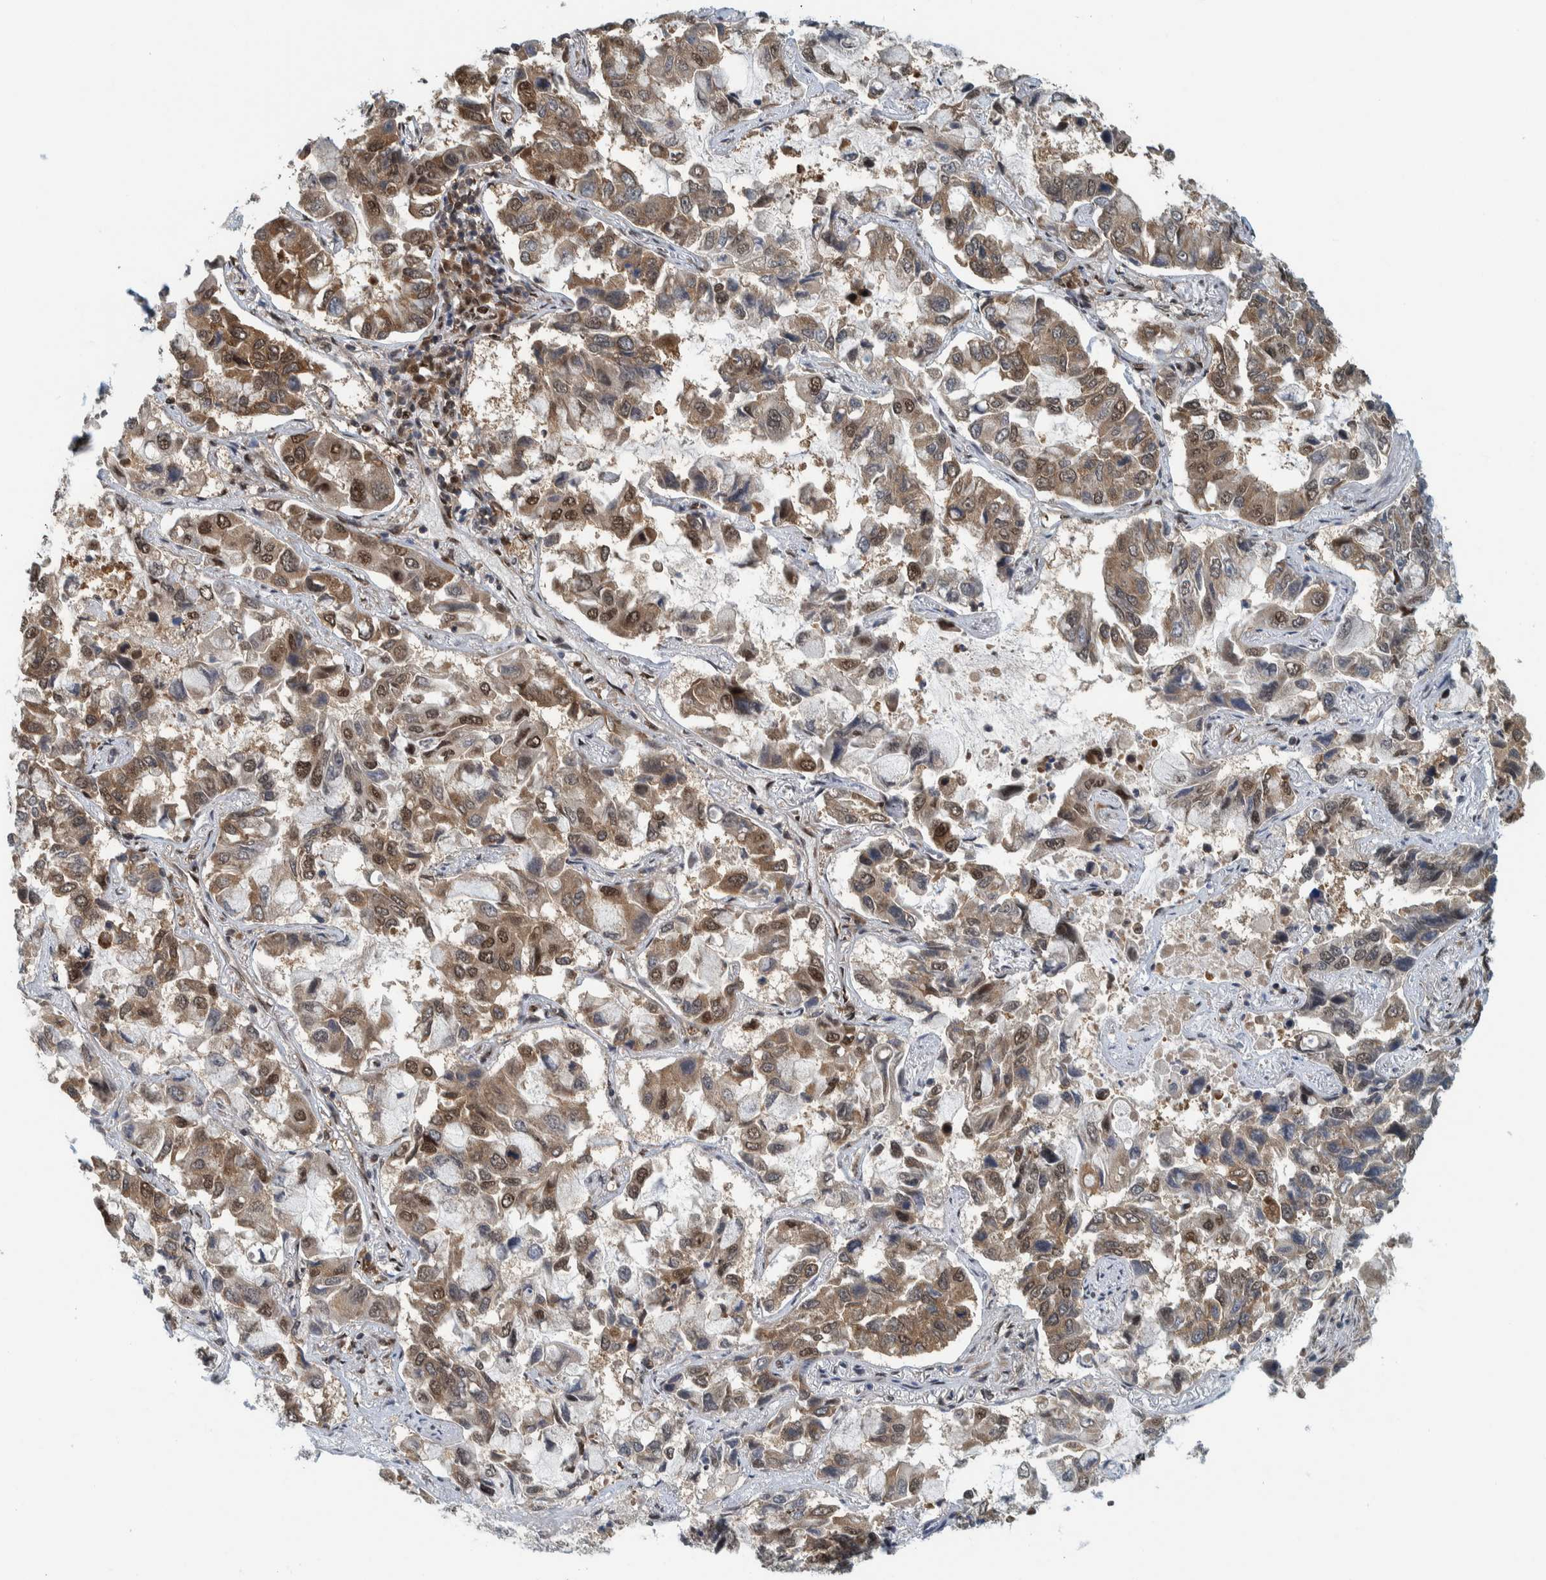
{"staining": {"intensity": "moderate", "quantity": ">75%", "location": "cytoplasmic/membranous,nuclear"}, "tissue": "lung cancer", "cell_type": "Tumor cells", "image_type": "cancer", "snomed": [{"axis": "morphology", "description": "Adenocarcinoma, NOS"}, {"axis": "topography", "description": "Lung"}], "caption": "Tumor cells show medium levels of moderate cytoplasmic/membranous and nuclear positivity in about >75% of cells in human lung cancer (adenocarcinoma). Immunohistochemistry stains the protein of interest in brown and the nuclei are stained blue.", "gene": "COPS3", "patient": {"sex": "male", "age": 64}}